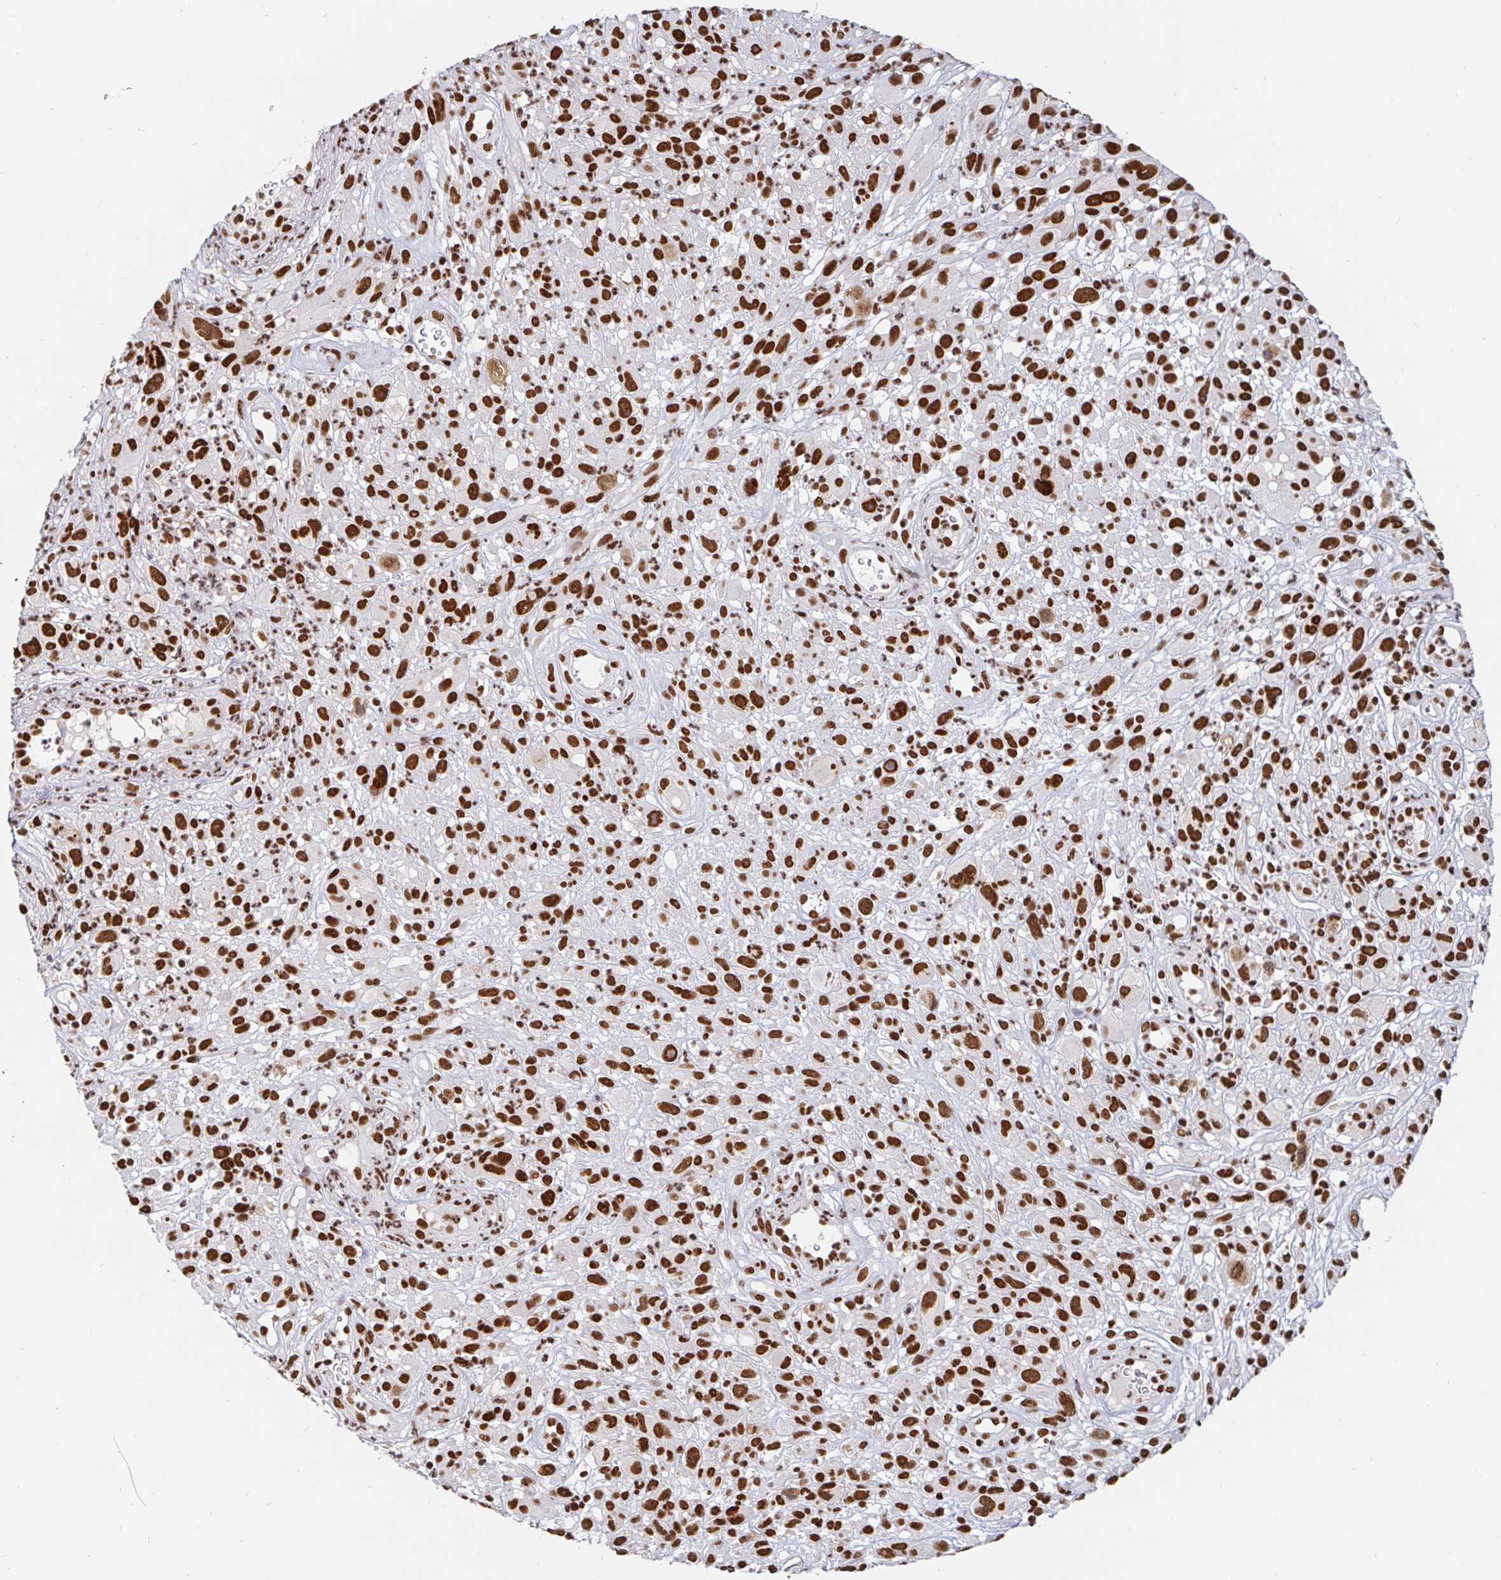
{"staining": {"intensity": "strong", "quantity": ">75%", "location": "nuclear"}, "tissue": "melanoma", "cell_type": "Tumor cells", "image_type": "cancer", "snomed": [{"axis": "morphology", "description": "Malignant melanoma, NOS"}, {"axis": "topography", "description": "Skin"}], "caption": "Immunohistochemical staining of human malignant melanoma demonstrates high levels of strong nuclear staining in about >75% of tumor cells.", "gene": "RBMX", "patient": {"sex": "male", "age": 68}}